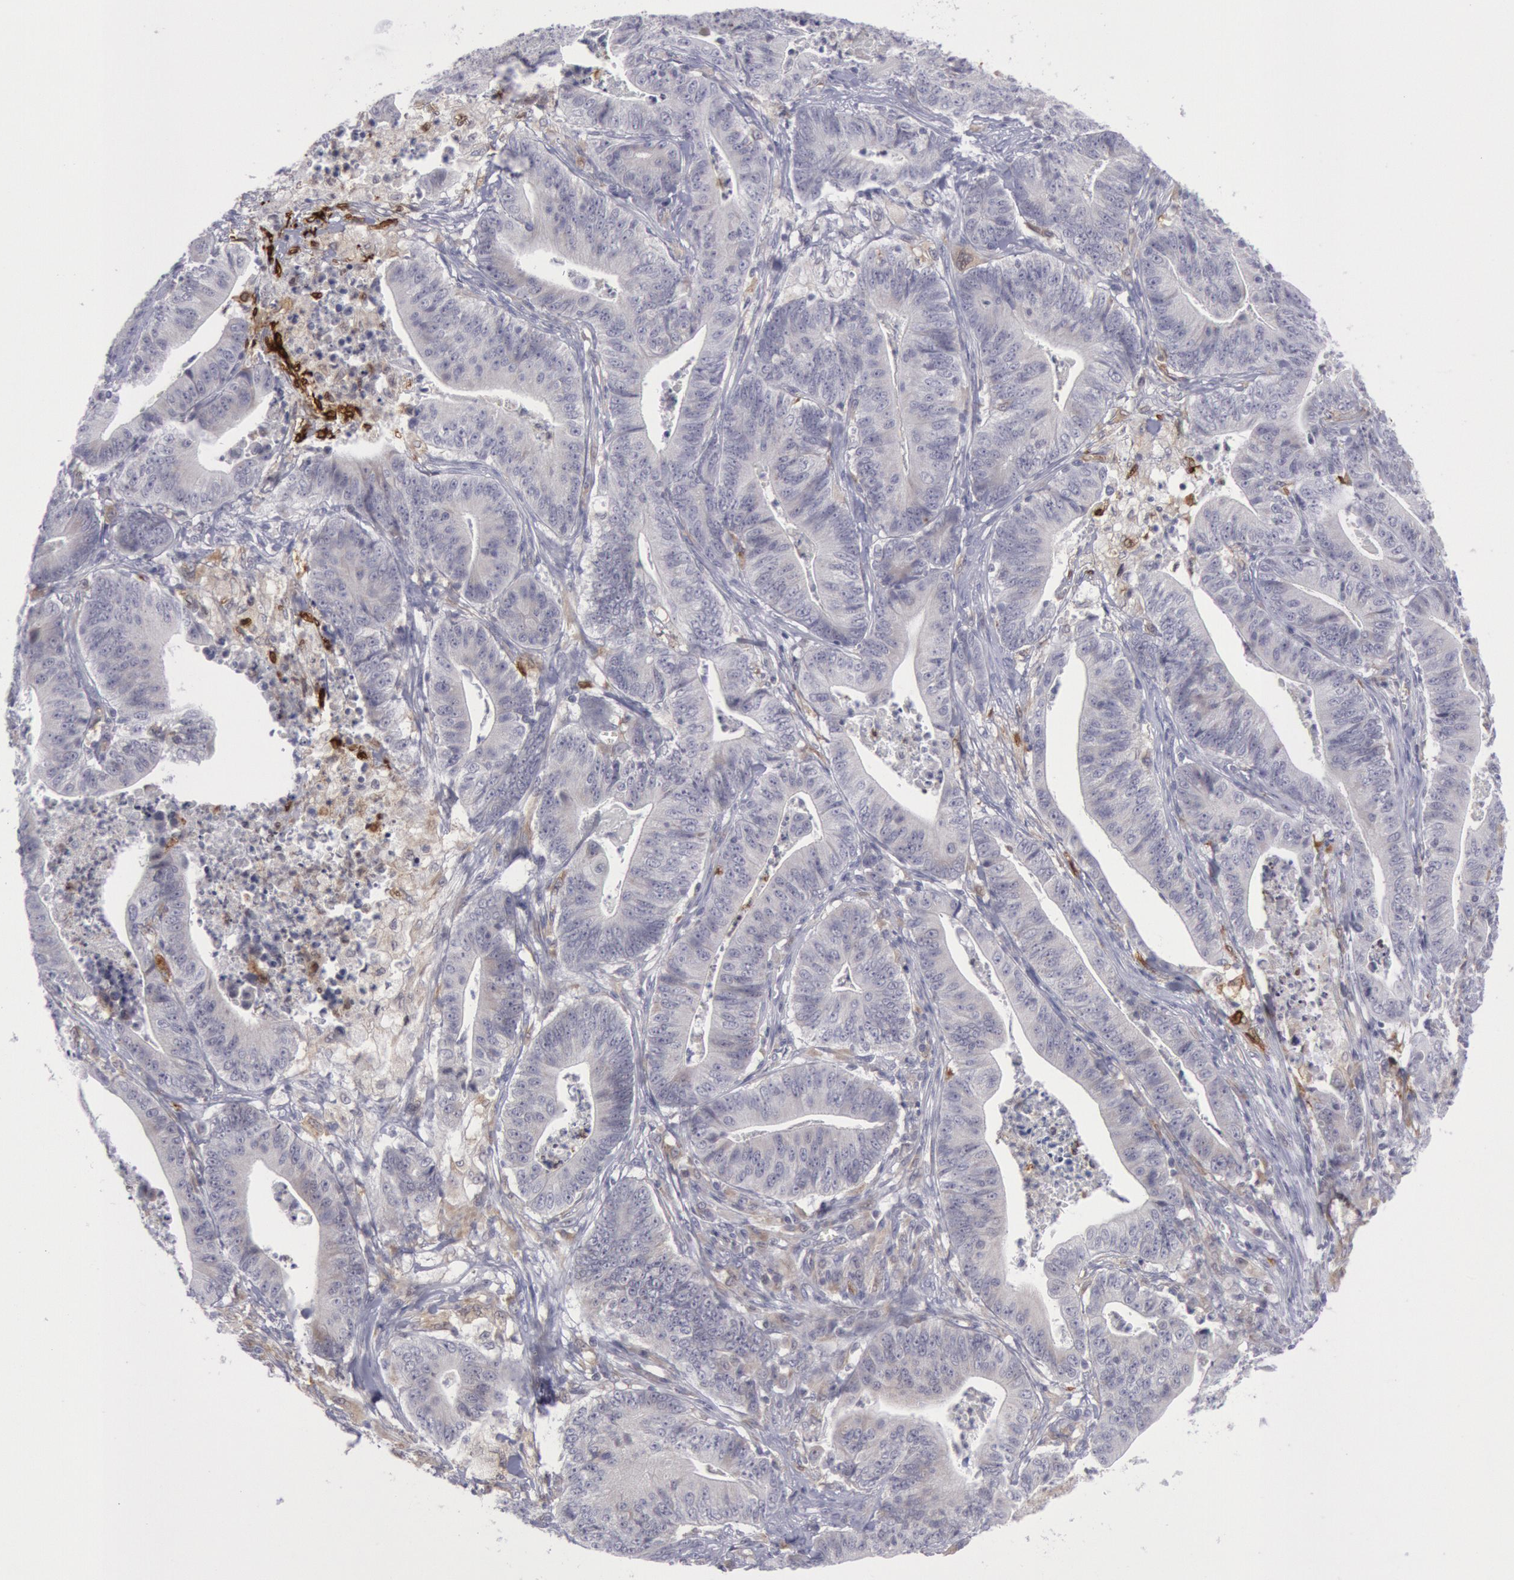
{"staining": {"intensity": "negative", "quantity": "none", "location": "none"}, "tissue": "stomach cancer", "cell_type": "Tumor cells", "image_type": "cancer", "snomed": [{"axis": "morphology", "description": "Adenocarcinoma, NOS"}, {"axis": "topography", "description": "Stomach, lower"}], "caption": "High magnification brightfield microscopy of stomach adenocarcinoma stained with DAB (brown) and counterstained with hematoxylin (blue): tumor cells show no significant staining. (Brightfield microscopy of DAB IHC at high magnification).", "gene": "PTGS2", "patient": {"sex": "female", "age": 86}}